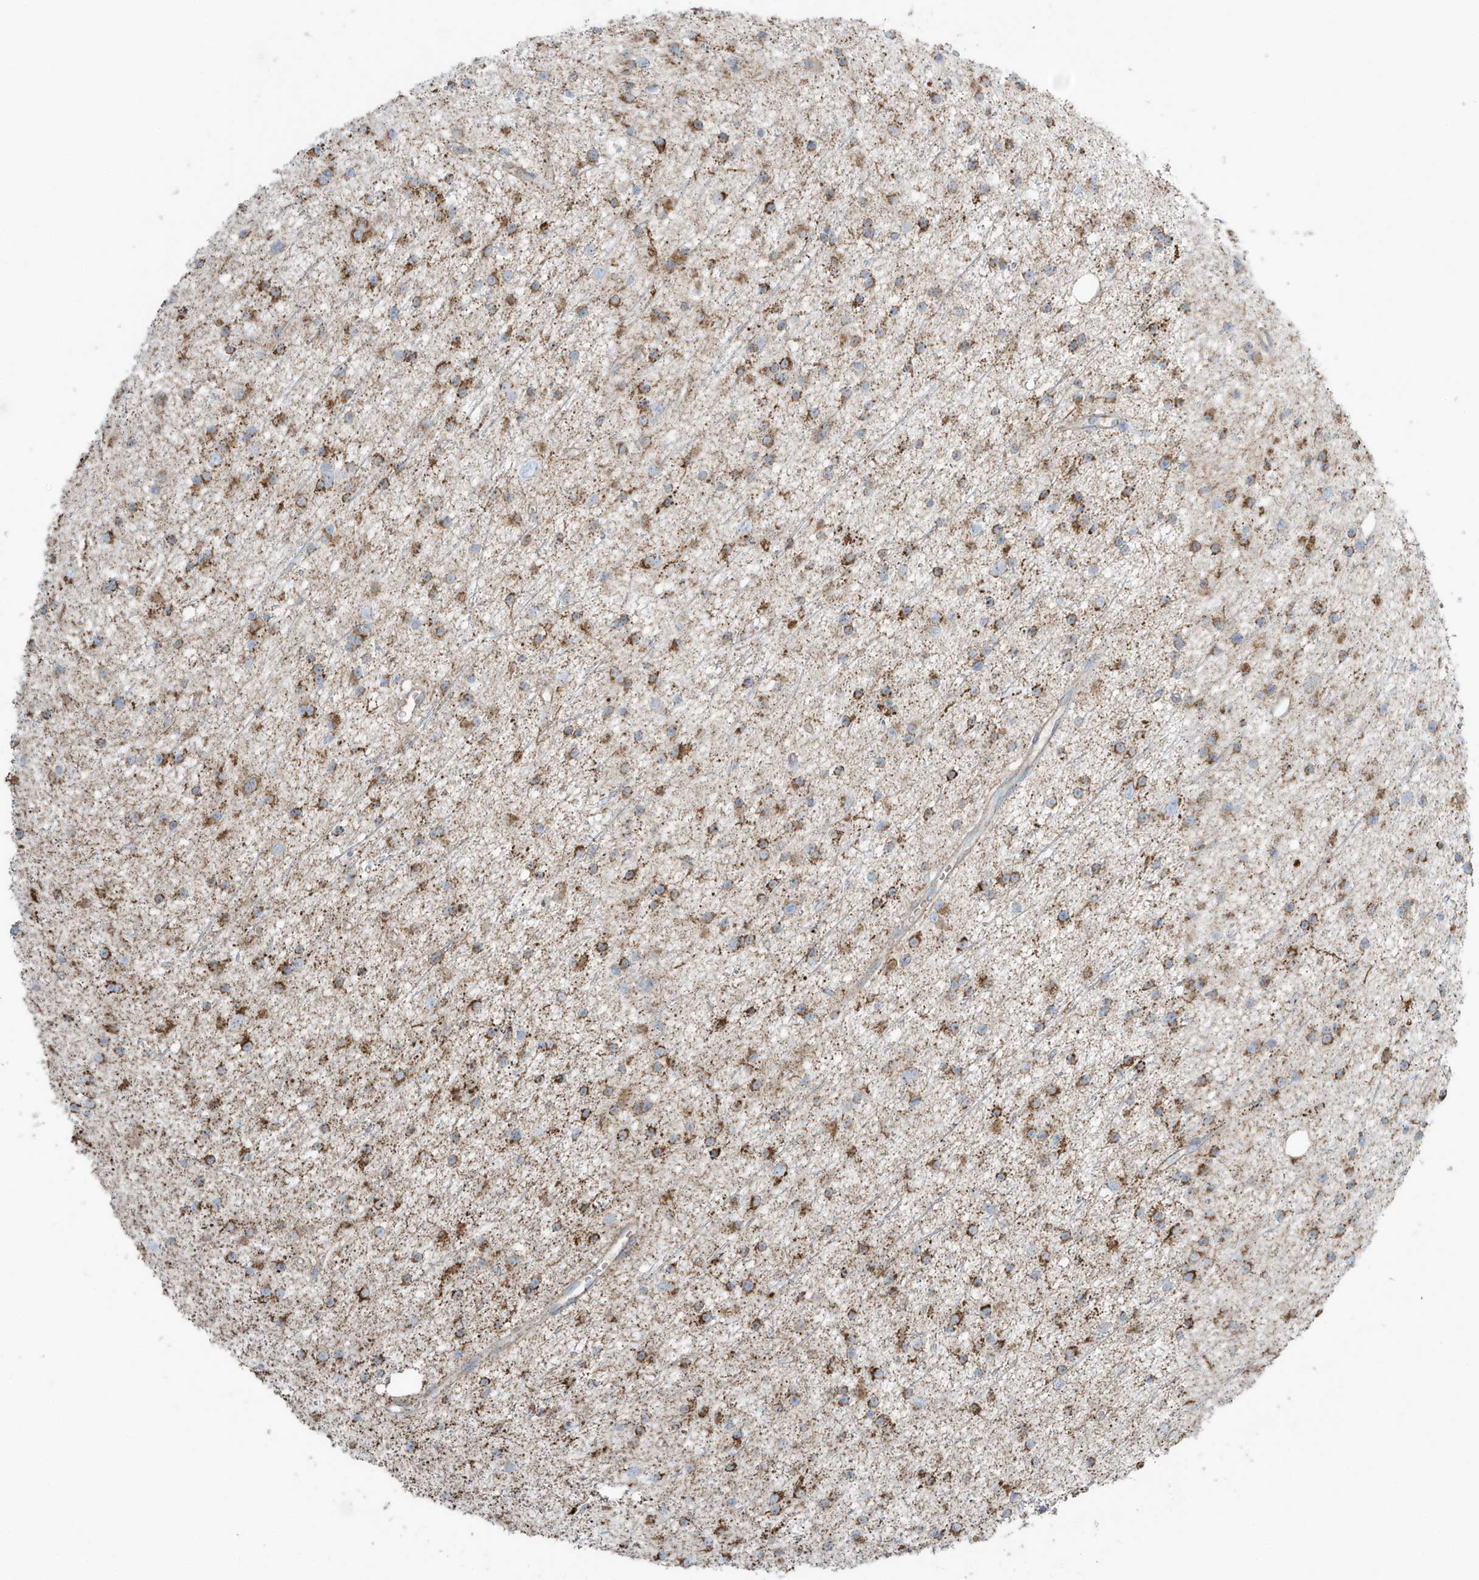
{"staining": {"intensity": "strong", "quantity": ">75%", "location": "cytoplasmic/membranous"}, "tissue": "glioma", "cell_type": "Tumor cells", "image_type": "cancer", "snomed": [{"axis": "morphology", "description": "Glioma, malignant, Low grade"}, {"axis": "topography", "description": "Cerebral cortex"}], "caption": "There is high levels of strong cytoplasmic/membranous staining in tumor cells of malignant low-grade glioma, as demonstrated by immunohistochemical staining (brown color).", "gene": "RAB11FIP3", "patient": {"sex": "female", "age": 39}}